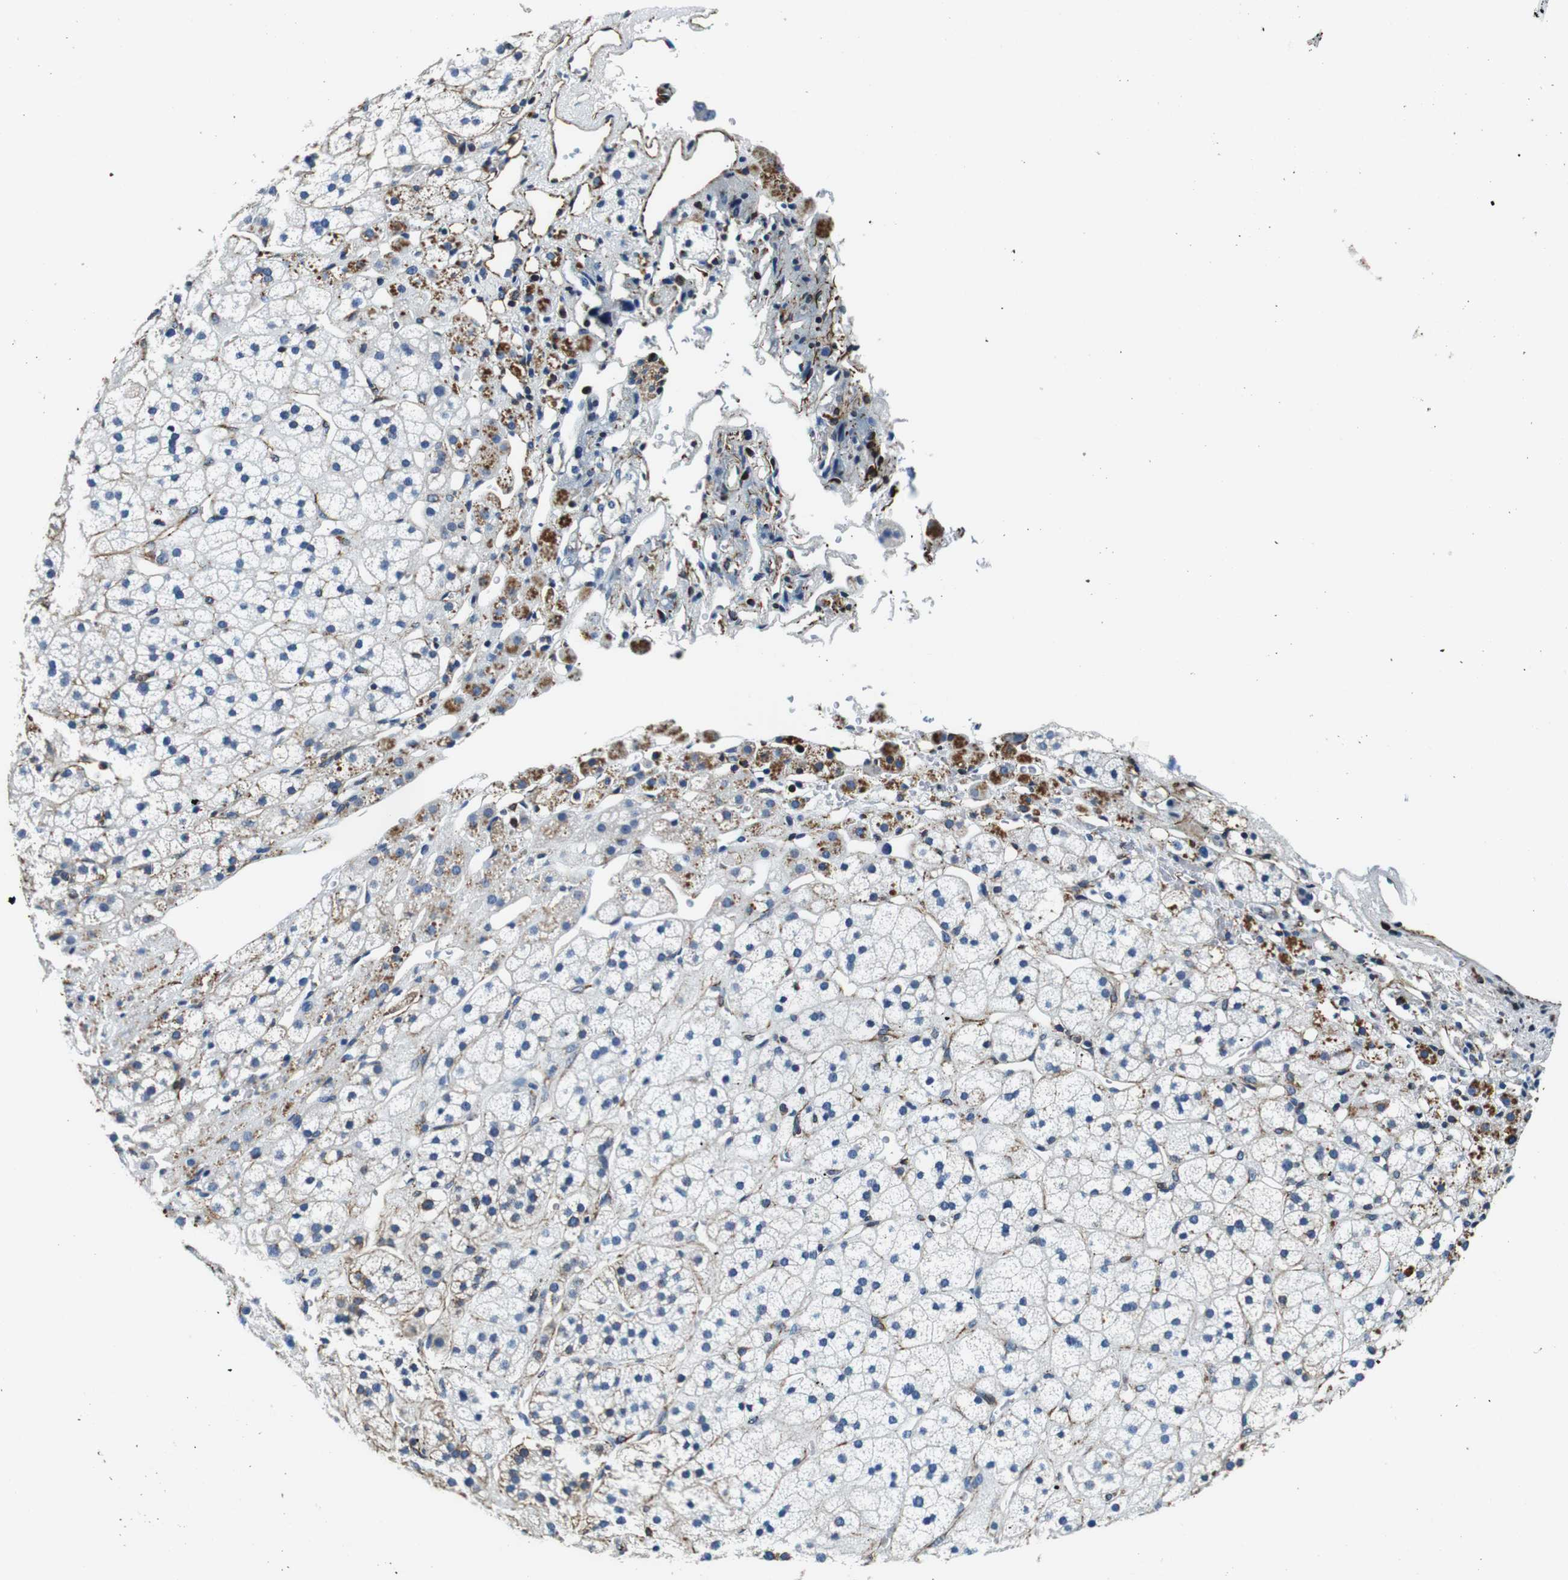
{"staining": {"intensity": "weak", "quantity": "<25%", "location": "cytoplasmic/membranous"}, "tissue": "adrenal gland", "cell_type": "Glandular cells", "image_type": "normal", "snomed": [{"axis": "morphology", "description": "Normal tissue, NOS"}, {"axis": "topography", "description": "Adrenal gland"}], "caption": "Immunohistochemistry (IHC) histopathology image of normal adrenal gland stained for a protein (brown), which reveals no positivity in glandular cells.", "gene": "GJE1", "patient": {"sex": "male", "age": 56}}